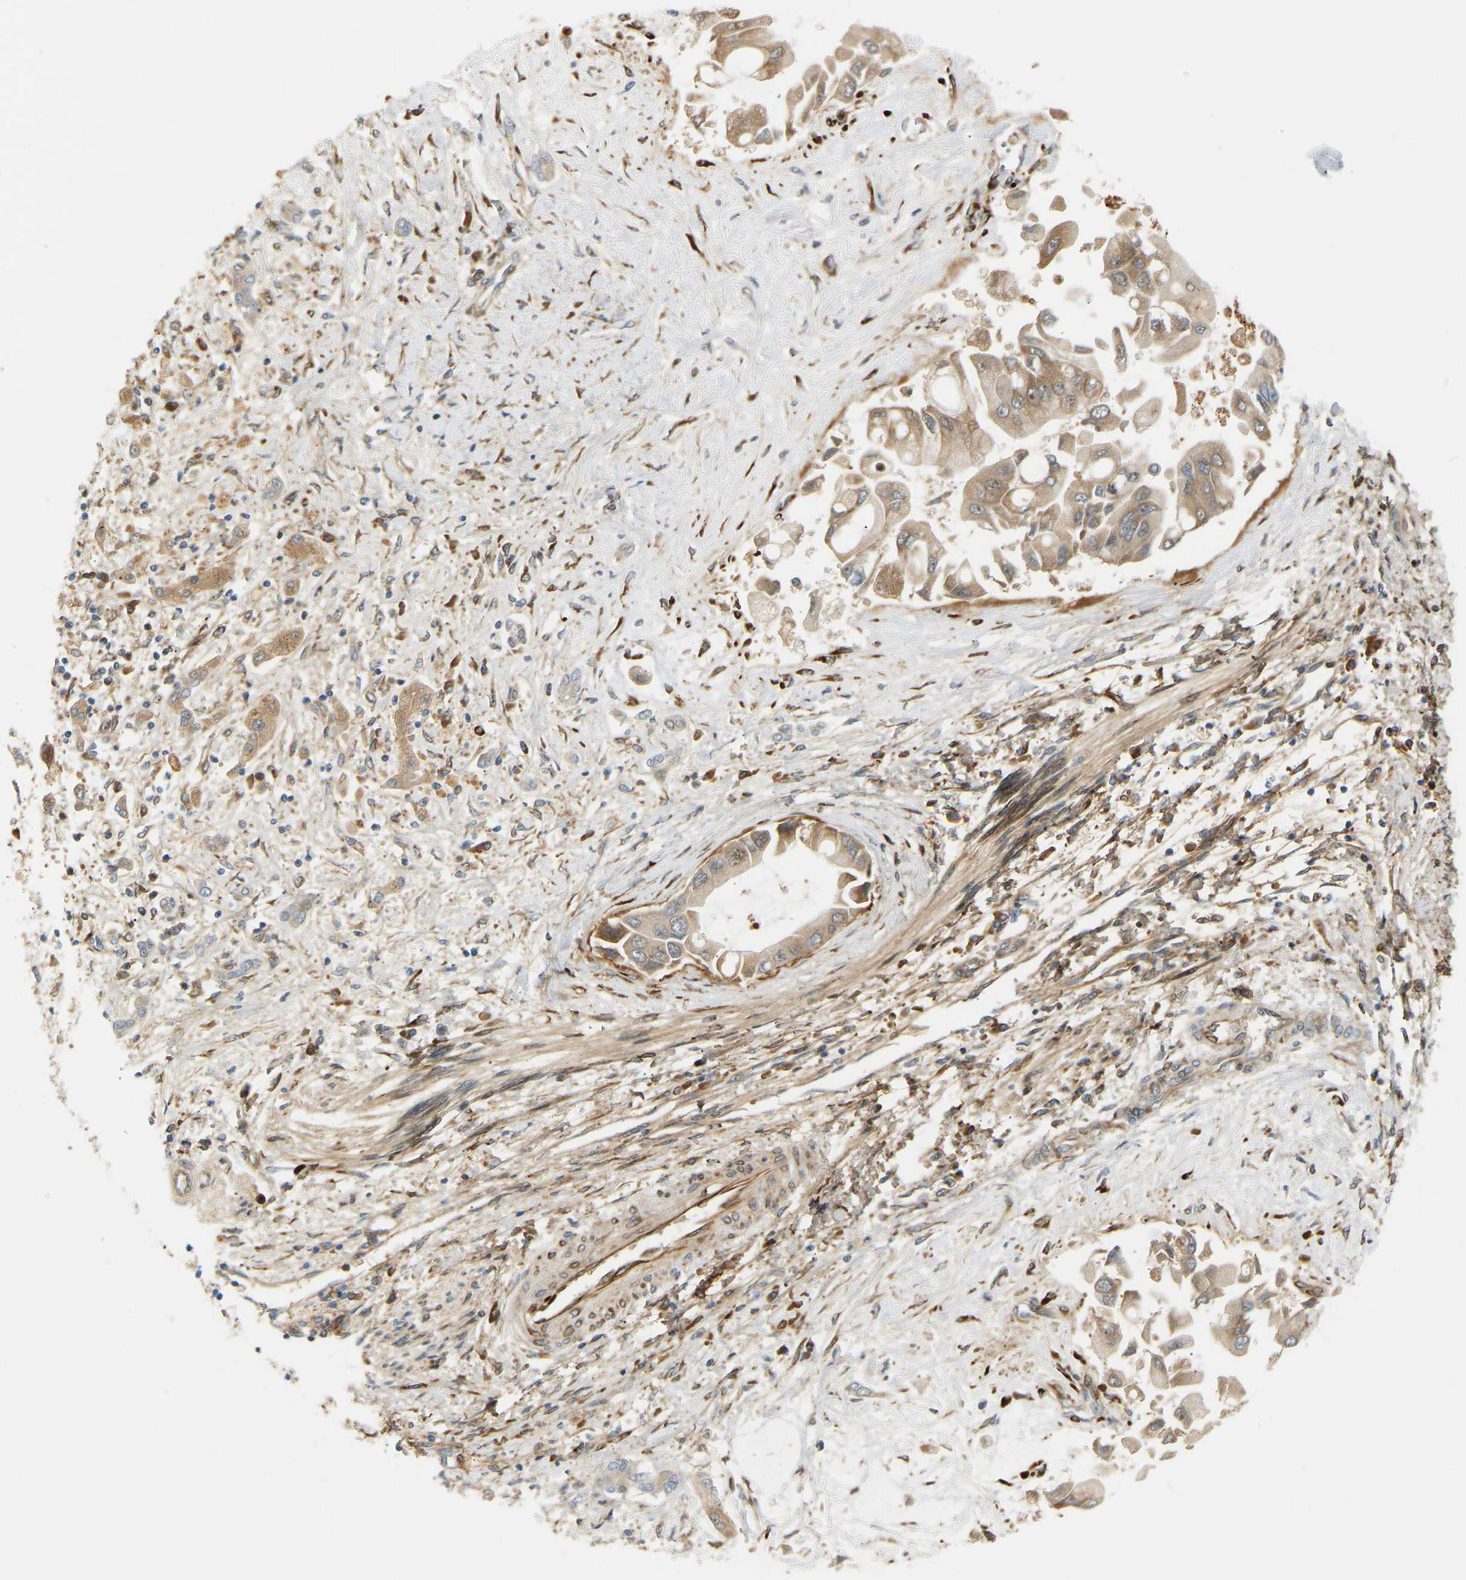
{"staining": {"intensity": "moderate", "quantity": ">75%", "location": "cytoplasmic/membranous"}, "tissue": "liver cancer", "cell_type": "Tumor cells", "image_type": "cancer", "snomed": [{"axis": "morphology", "description": "Cholangiocarcinoma"}, {"axis": "topography", "description": "Liver"}], "caption": "Immunohistochemistry photomicrograph of neoplastic tissue: human cholangiocarcinoma (liver) stained using immunohistochemistry reveals medium levels of moderate protein expression localized specifically in the cytoplasmic/membranous of tumor cells, appearing as a cytoplasmic/membranous brown color.", "gene": "PLCG2", "patient": {"sex": "male", "age": 50}}